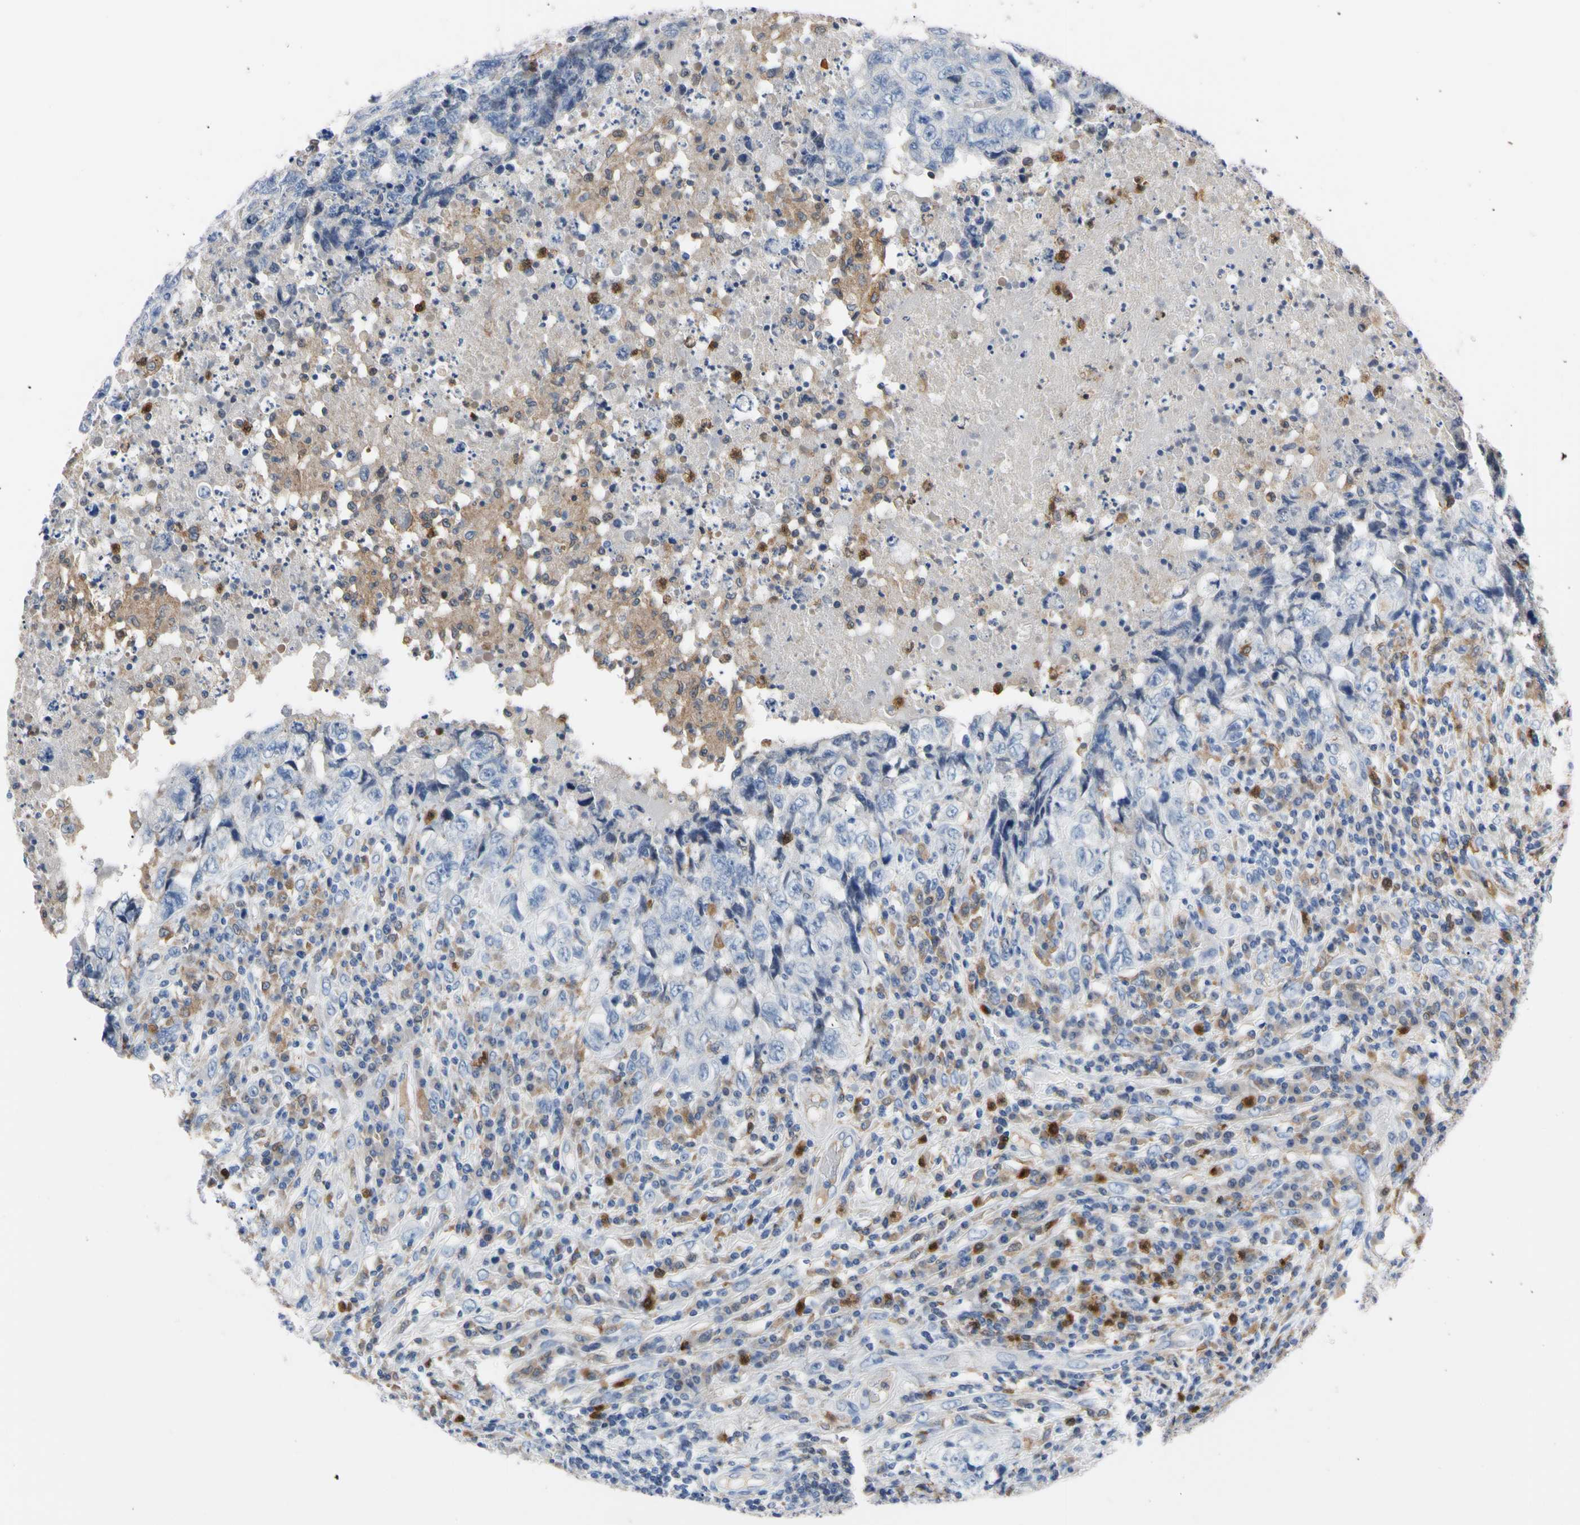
{"staining": {"intensity": "negative", "quantity": "none", "location": "none"}, "tissue": "testis cancer", "cell_type": "Tumor cells", "image_type": "cancer", "snomed": [{"axis": "morphology", "description": "Necrosis, NOS"}, {"axis": "morphology", "description": "Carcinoma, Embryonal, NOS"}, {"axis": "topography", "description": "Testis"}], "caption": "Photomicrograph shows no protein expression in tumor cells of testis embryonal carcinoma tissue.", "gene": "NCF4", "patient": {"sex": "male", "age": 19}}